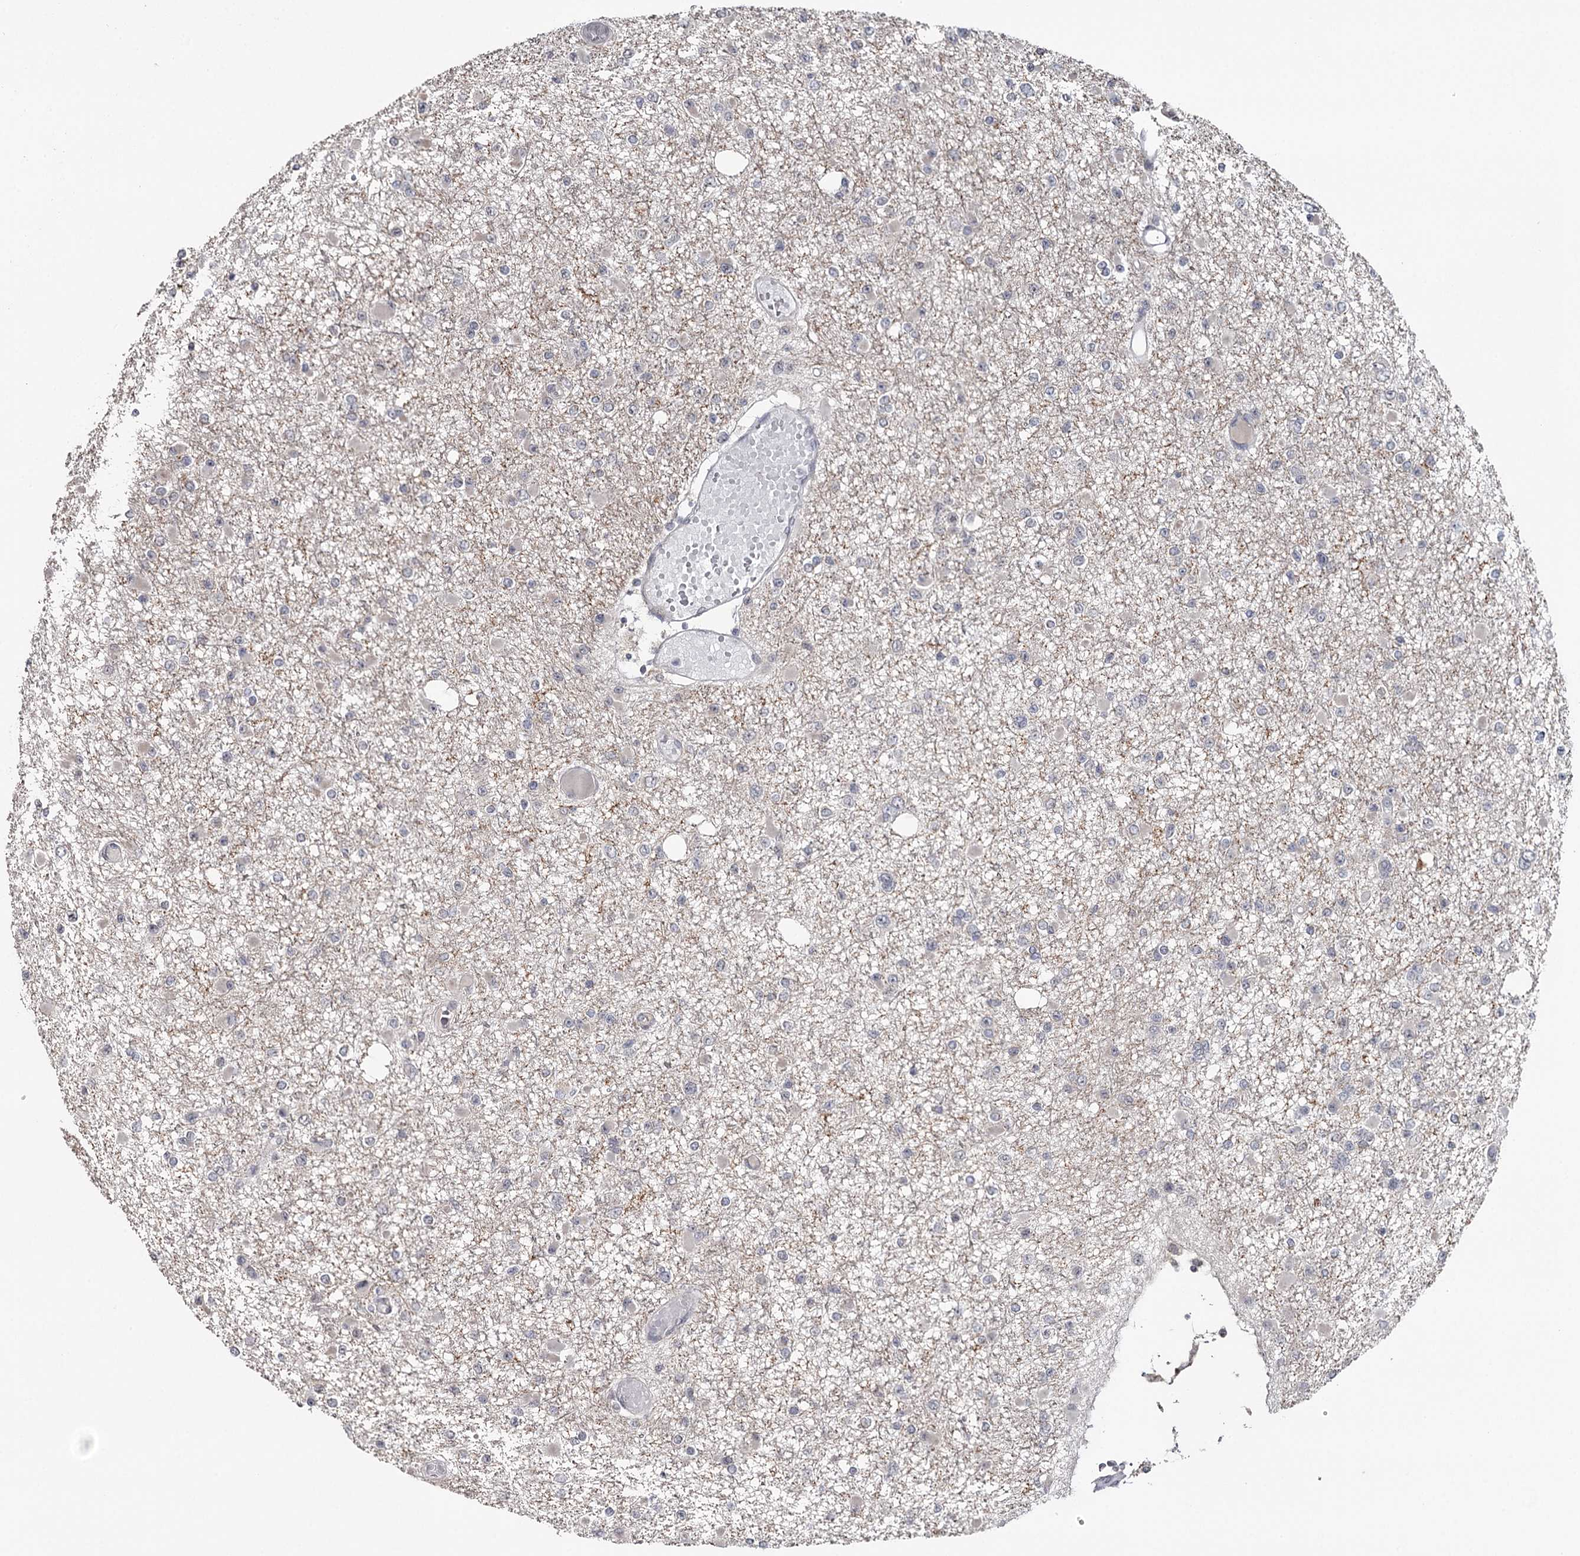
{"staining": {"intensity": "negative", "quantity": "none", "location": "none"}, "tissue": "glioma", "cell_type": "Tumor cells", "image_type": "cancer", "snomed": [{"axis": "morphology", "description": "Glioma, malignant, Low grade"}, {"axis": "topography", "description": "Brain"}], "caption": "A micrograph of malignant low-grade glioma stained for a protein displays no brown staining in tumor cells.", "gene": "GTSF1", "patient": {"sex": "female", "age": 22}}